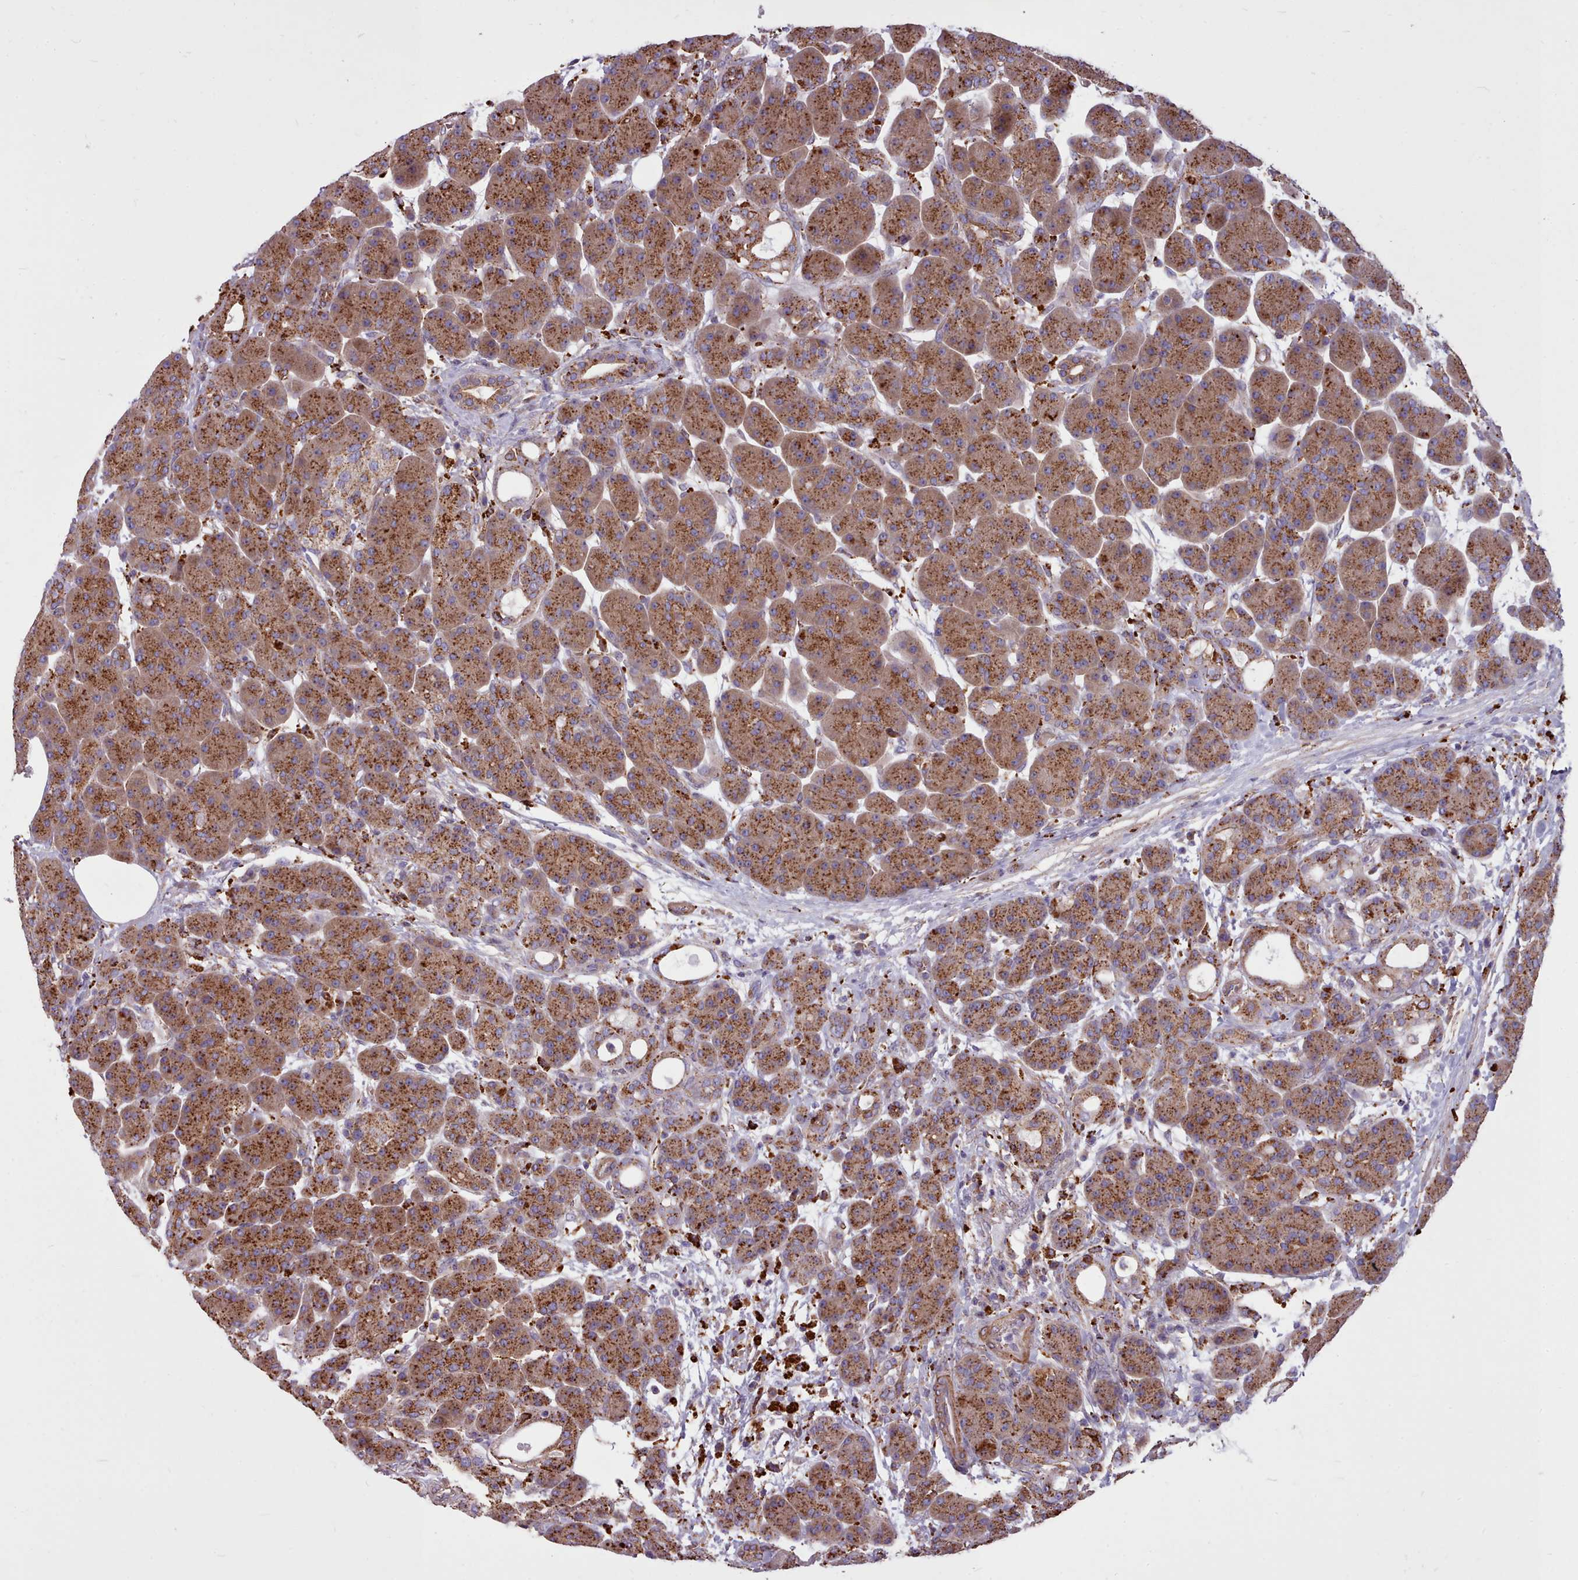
{"staining": {"intensity": "strong", "quantity": ">75%", "location": "cytoplasmic/membranous"}, "tissue": "pancreas", "cell_type": "Exocrine glandular cells", "image_type": "normal", "snomed": [{"axis": "morphology", "description": "Normal tissue, NOS"}, {"axis": "topography", "description": "Pancreas"}], "caption": "Immunohistochemistry (IHC) of unremarkable pancreas displays high levels of strong cytoplasmic/membranous positivity in about >75% of exocrine glandular cells.", "gene": "PACSIN3", "patient": {"sex": "male", "age": 63}}